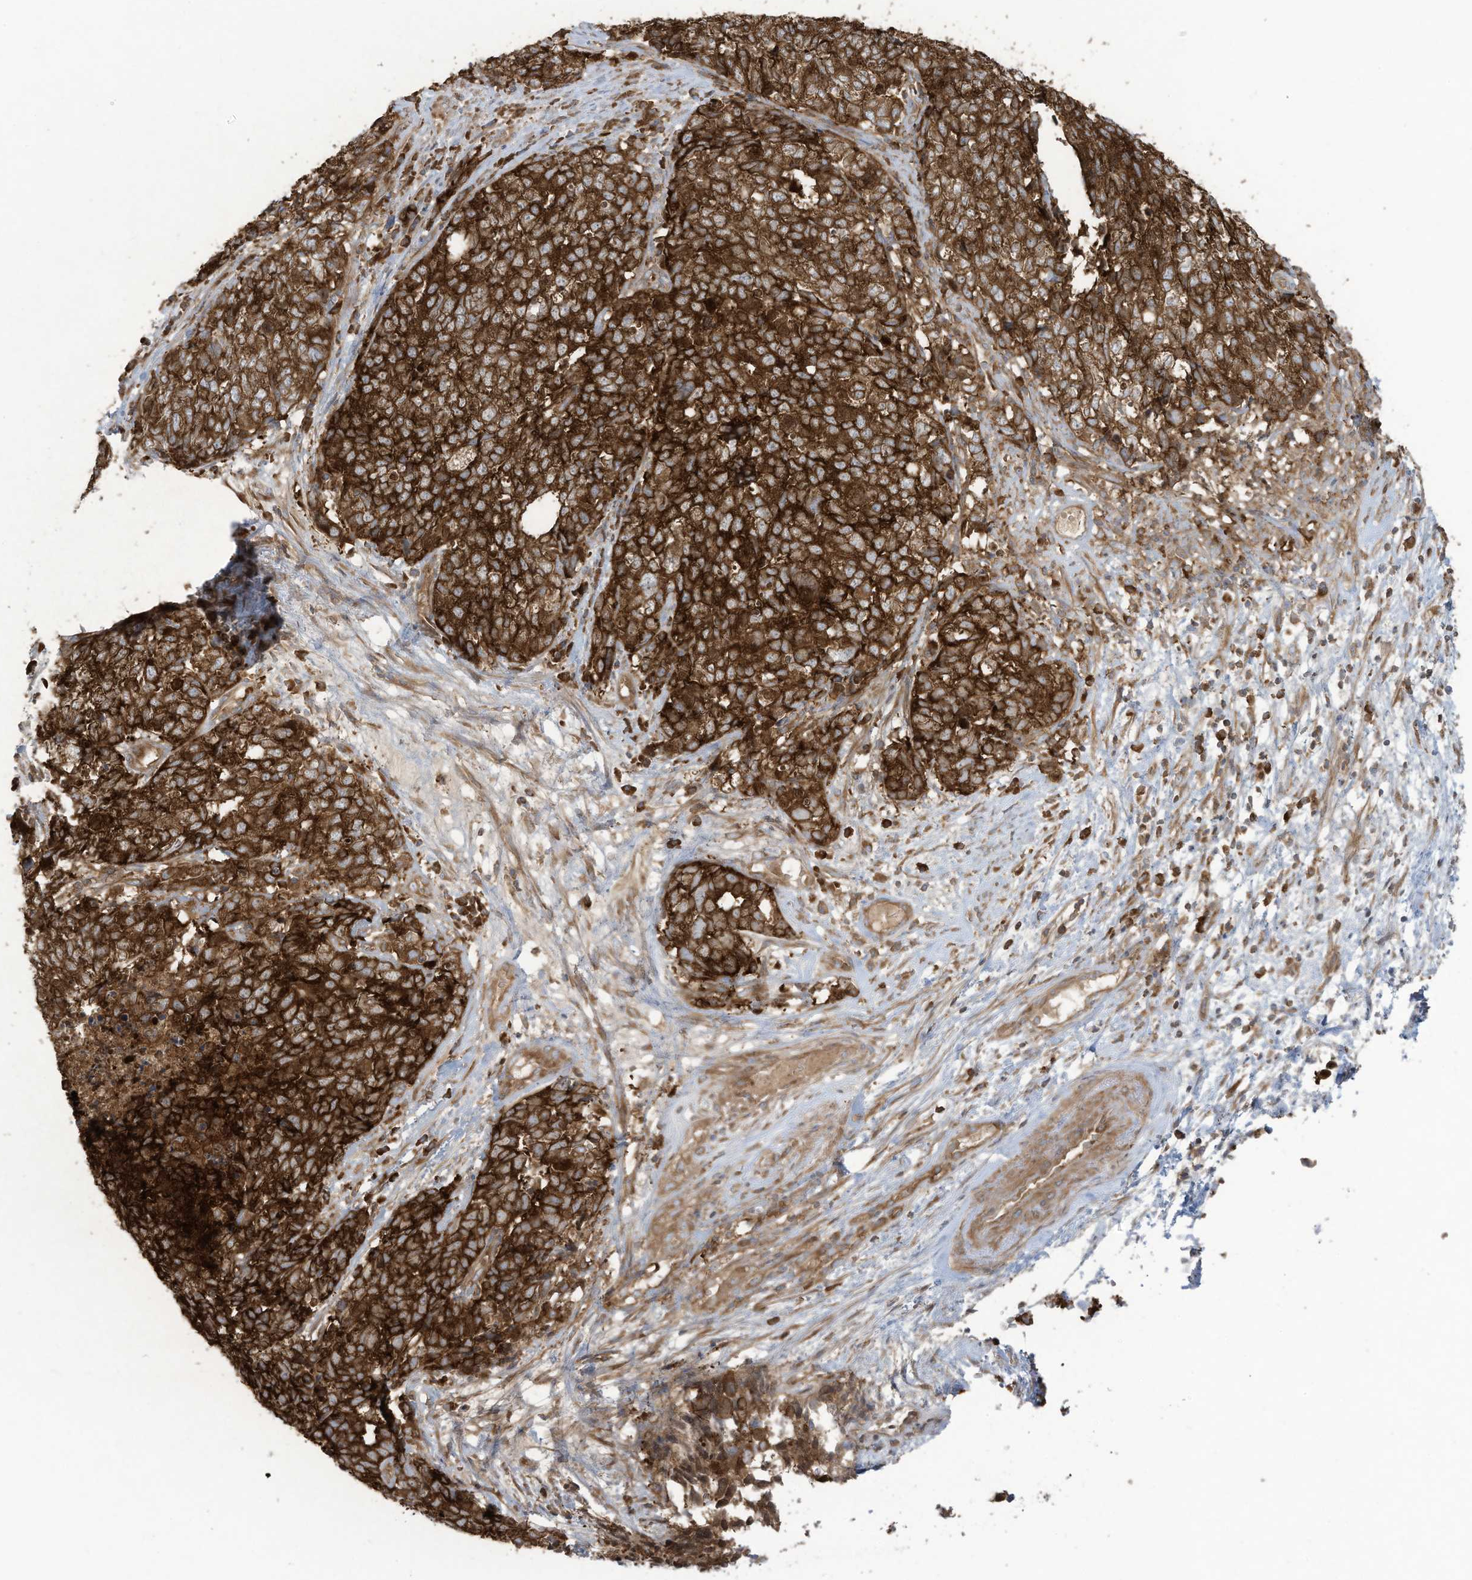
{"staining": {"intensity": "strong", "quantity": ">75%", "location": "cytoplasmic/membranous"}, "tissue": "cervical cancer", "cell_type": "Tumor cells", "image_type": "cancer", "snomed": [{"axis": "morphology", "description": "Squamous cell carcinoma, NOS"}, {"axis": "topography", "description": "Cervix"}], "caption": "An immunohistochemistry (IHC) image of tumor tissue is shown. Protein staining in brown shows strong cytoplasmic/membranous positivity in cervical cancer (squamous cell carcinoma) within tumor cells.", "gene": "OLA1", "patient": {"sex": "female", "age": 63}}